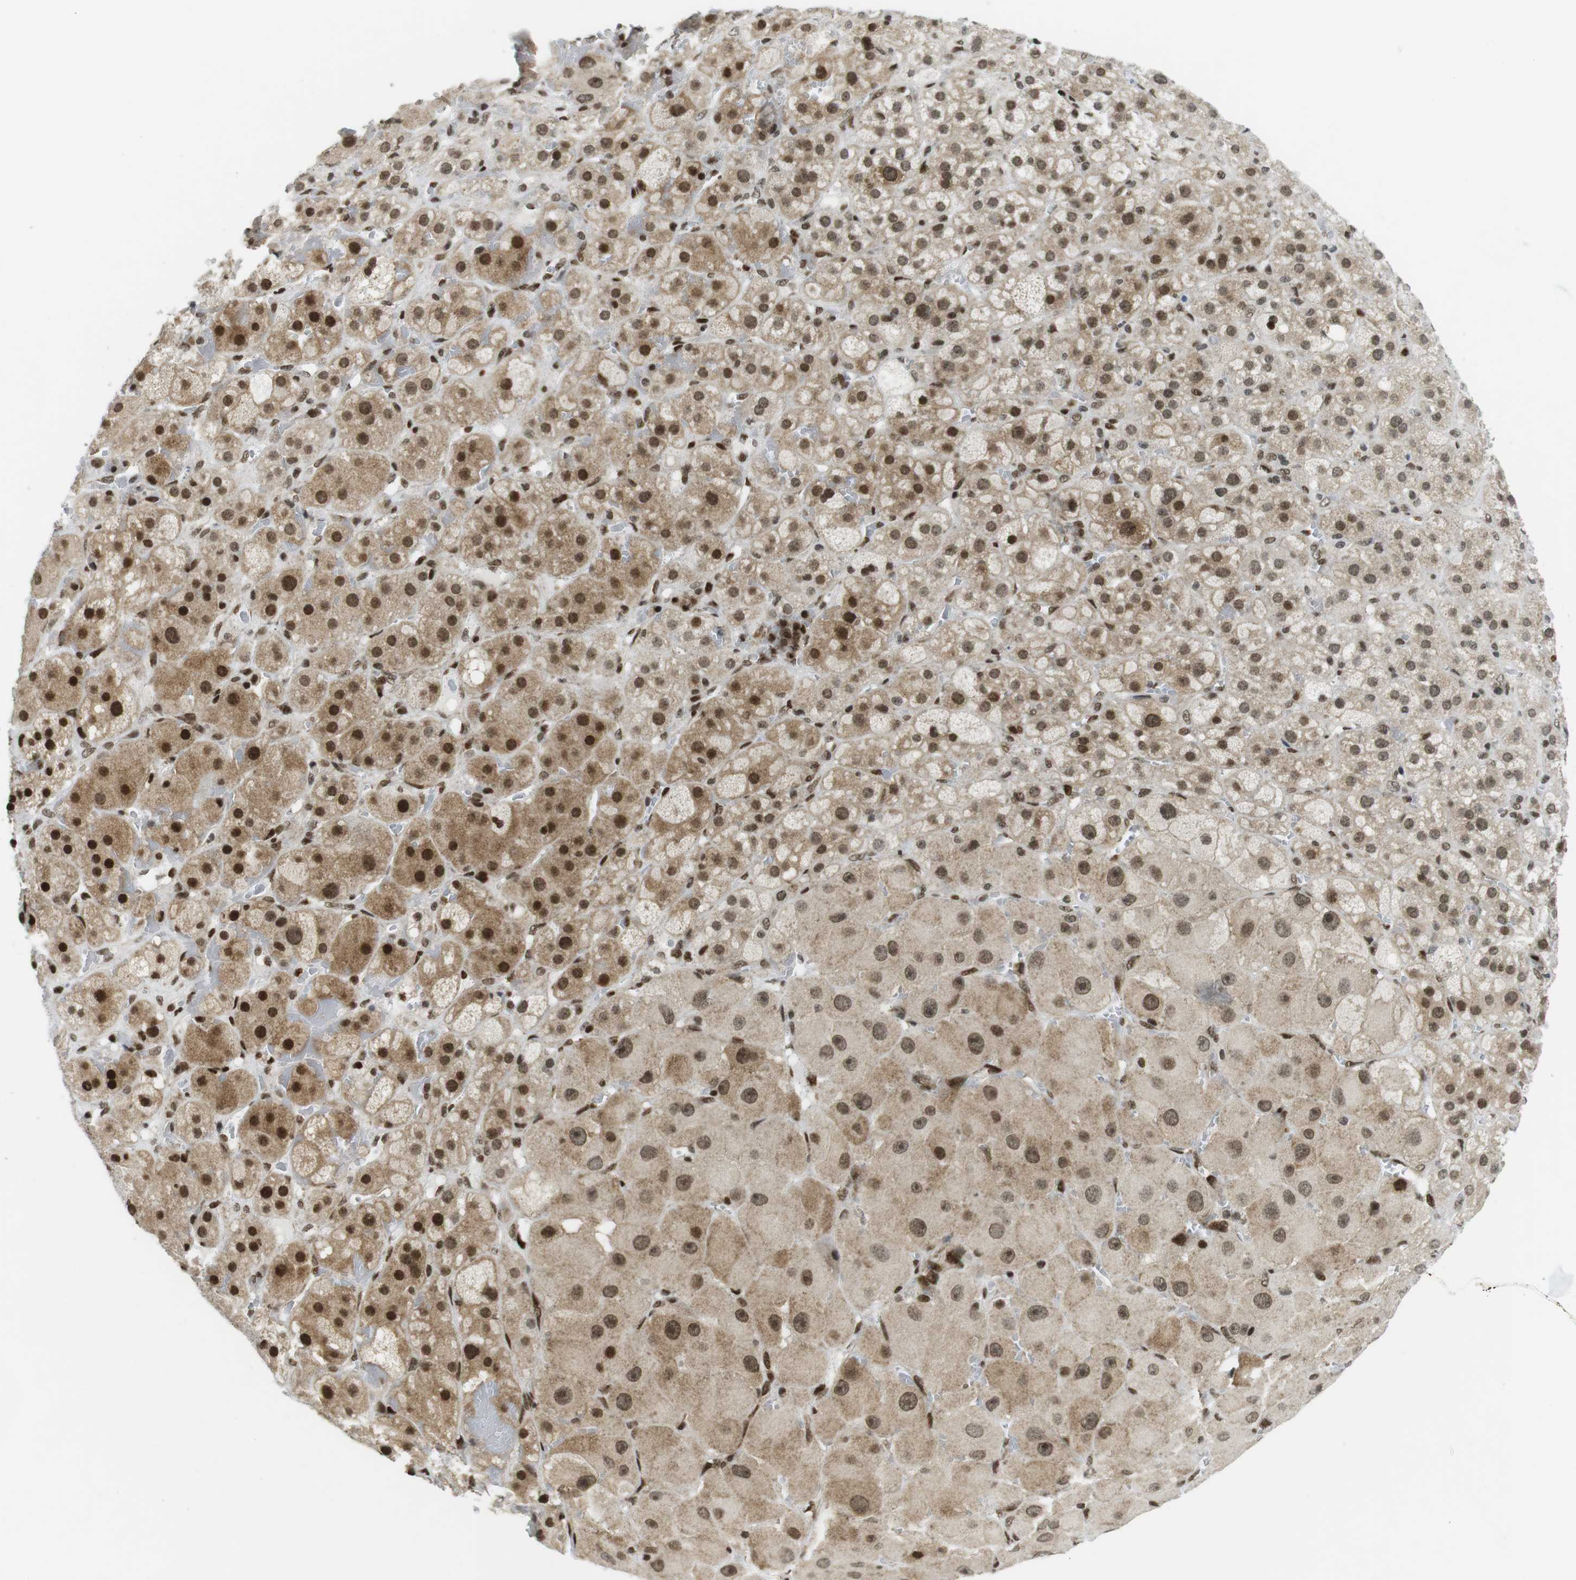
{"staining": {"intensity": "strong", "quantity": ">75%", "location": "cytoplasmic/membranous,nuclear"}, "tissue": "adrenal gland", "cell_type": "Glandular cells", "image_type": "normal", "snomed": [{"axis": "morphology", "description": "Normal tissue, NOS"}, {"axis": "topography", "description": "Adrenal gland"}], "caption": "Human adrenal gland stained for a protein (brown) exhibits strong cytoplasmic/membranous,nuclear positive staining in about >75% of glandular cells.", "gene": "CDC27", "patient": {"sex": "female", "age": 47}}